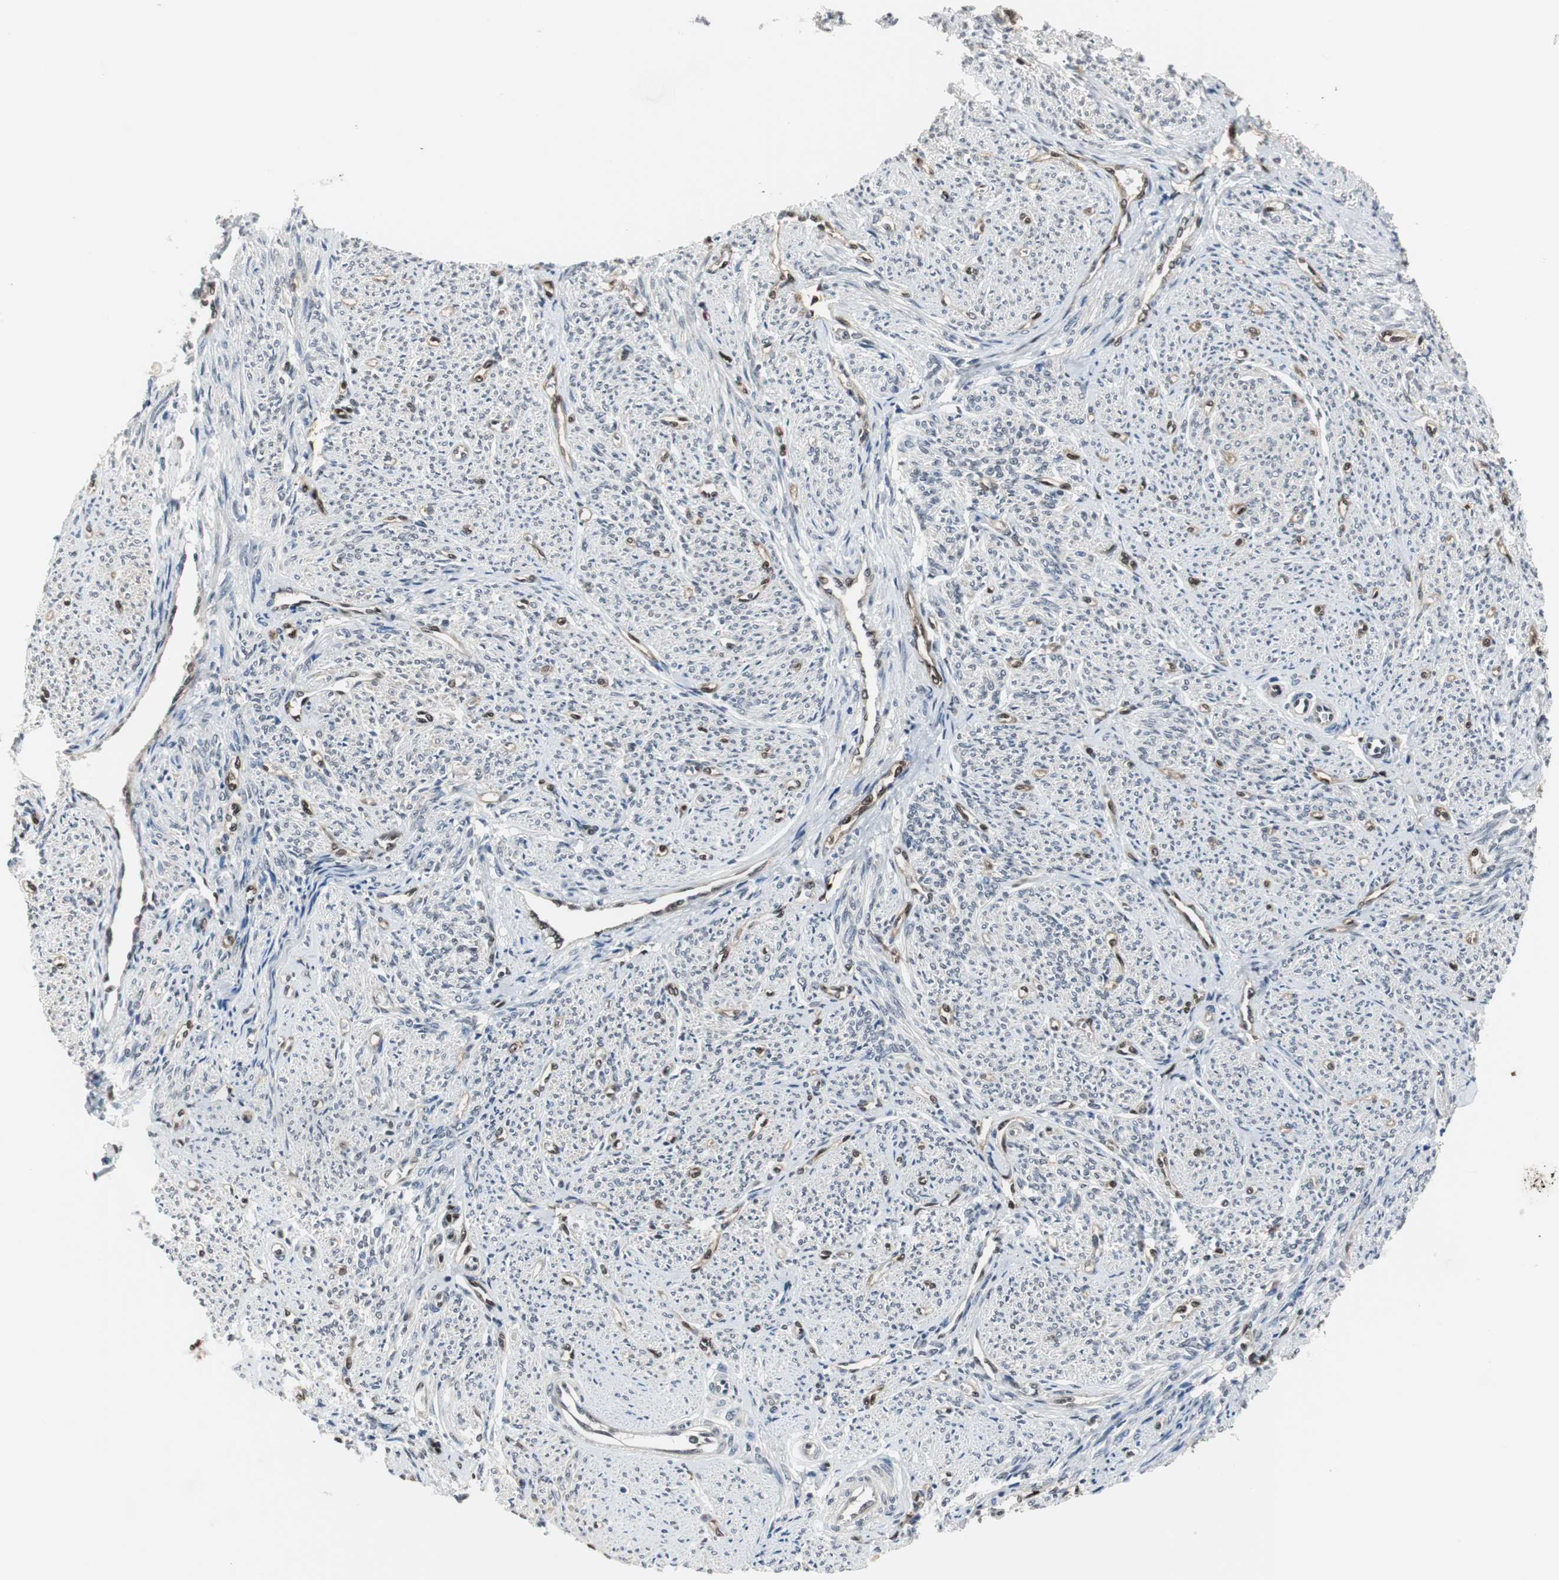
{"staining": {"intensity": "negative", "quantity": "none", "location": "none"}, "tissue": "smooth muscle", "cell_type": "Smooth muscle cells", "image_type": "normal", "snomed": [{"axis": "morphology", "description": "Normal tissue, NOS"}, {"axis": "topography", "description": "Smooth muscle"}], "caption": "A histopathology image of smooth muscle stained for a protein shows no brown staining in smooth muscle cells. (Stains: DAB IHC with hematoxylin counter stain, Microscopy: brightfield microscopy at high magnification).", "gene": "SMAD1", "patient": {"sex": "female", "age": 65}}